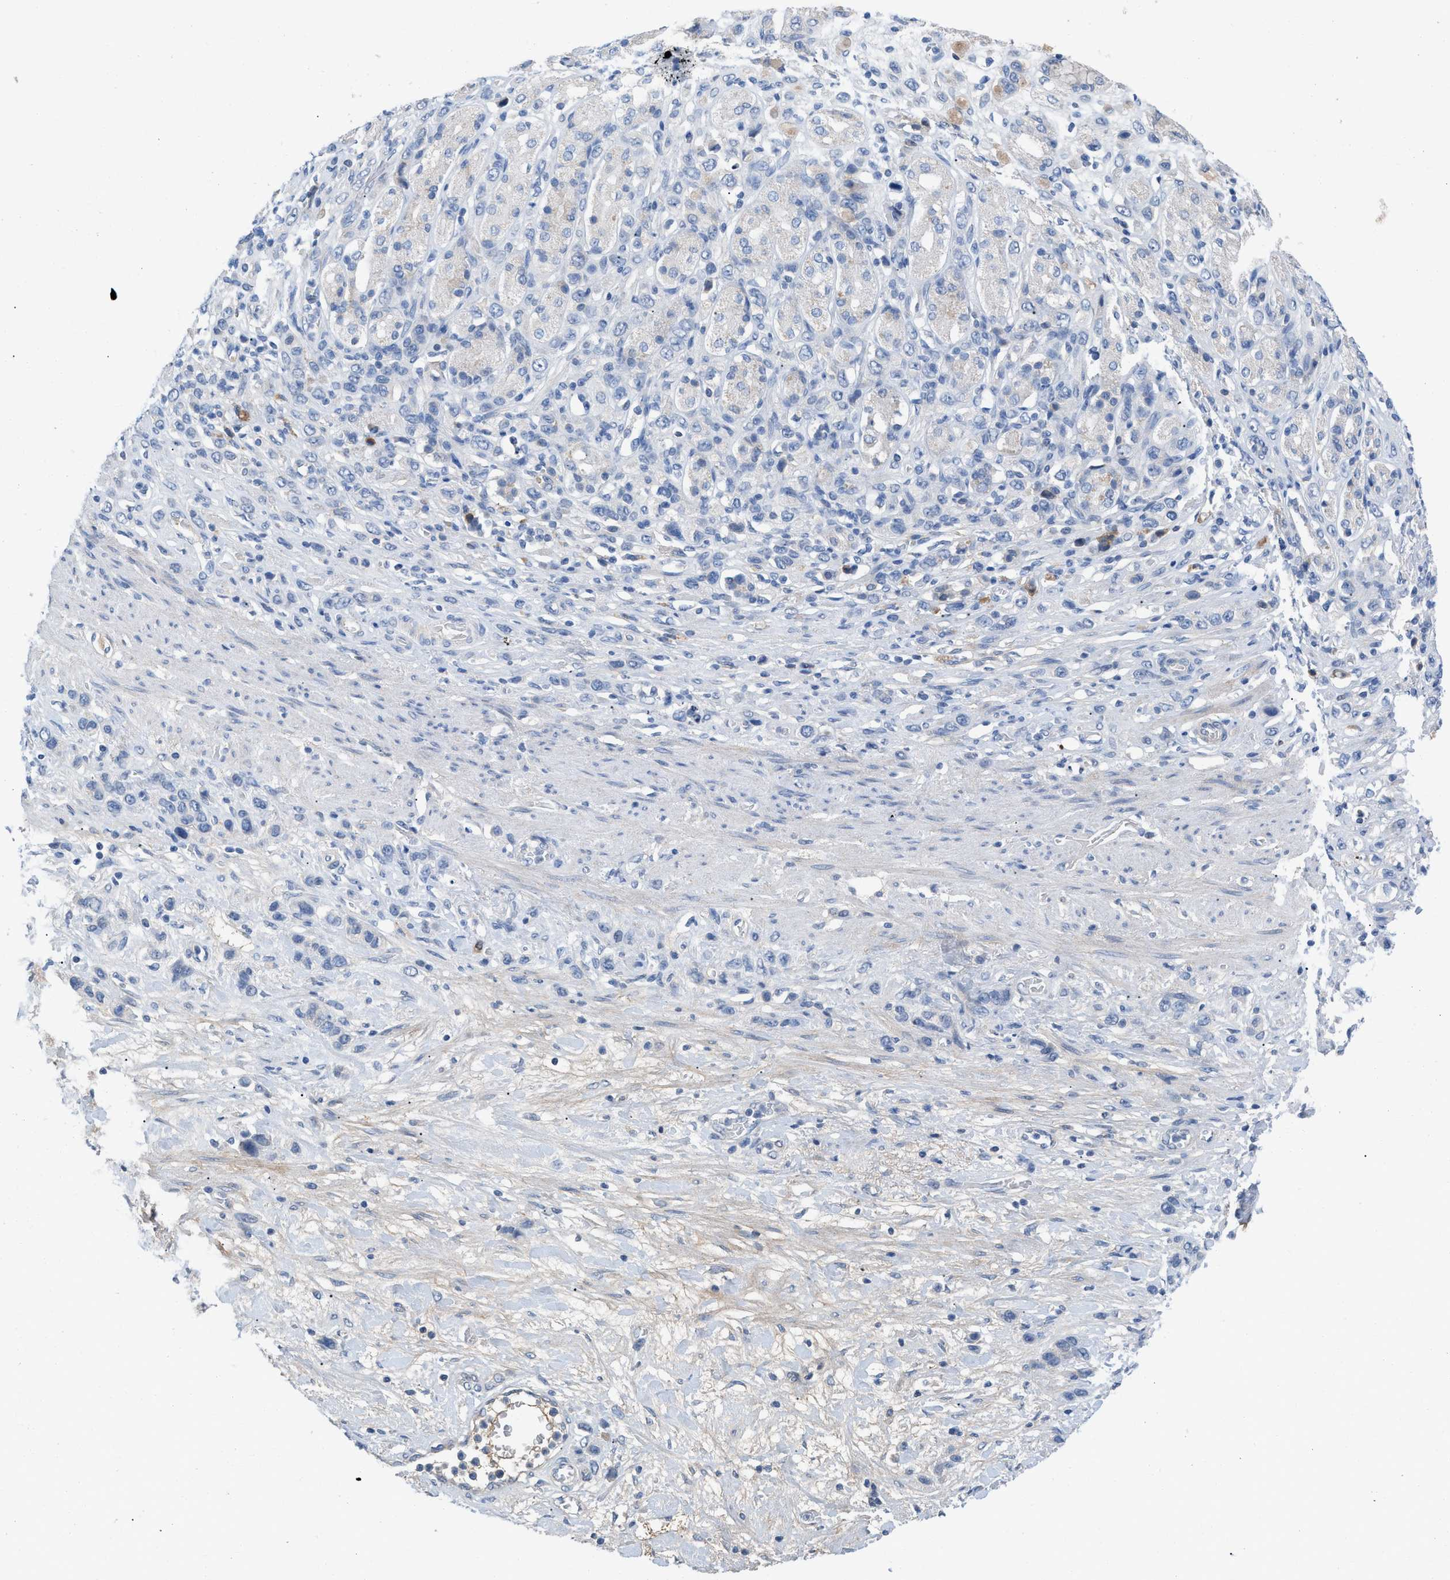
{"staining": {"intensity": "negative", "quantity": "none", "location": "none"}, "tissue": "stomach cancer", "cell_type": "Tumor cells", "image_type": "cancer", "snomed": [{"axis": "morphology", "description": "Adenocarcinoma, NOS"}, {"axis": "morphology", "description": "Adenocarcinoma, High grade"}, {"axis": "topography", "description": "Stomach, upper"}, {"axis": "topography", "description": "Stomach, lower"}], "caption": "Tumor cells are negative for protein expression in human stomach high-grade adenocarcinoma. (DAB immunohistochemistry (IHC), high magnification).", "gene": "HPX", "patient": {"sex": "female", "age": 65}}